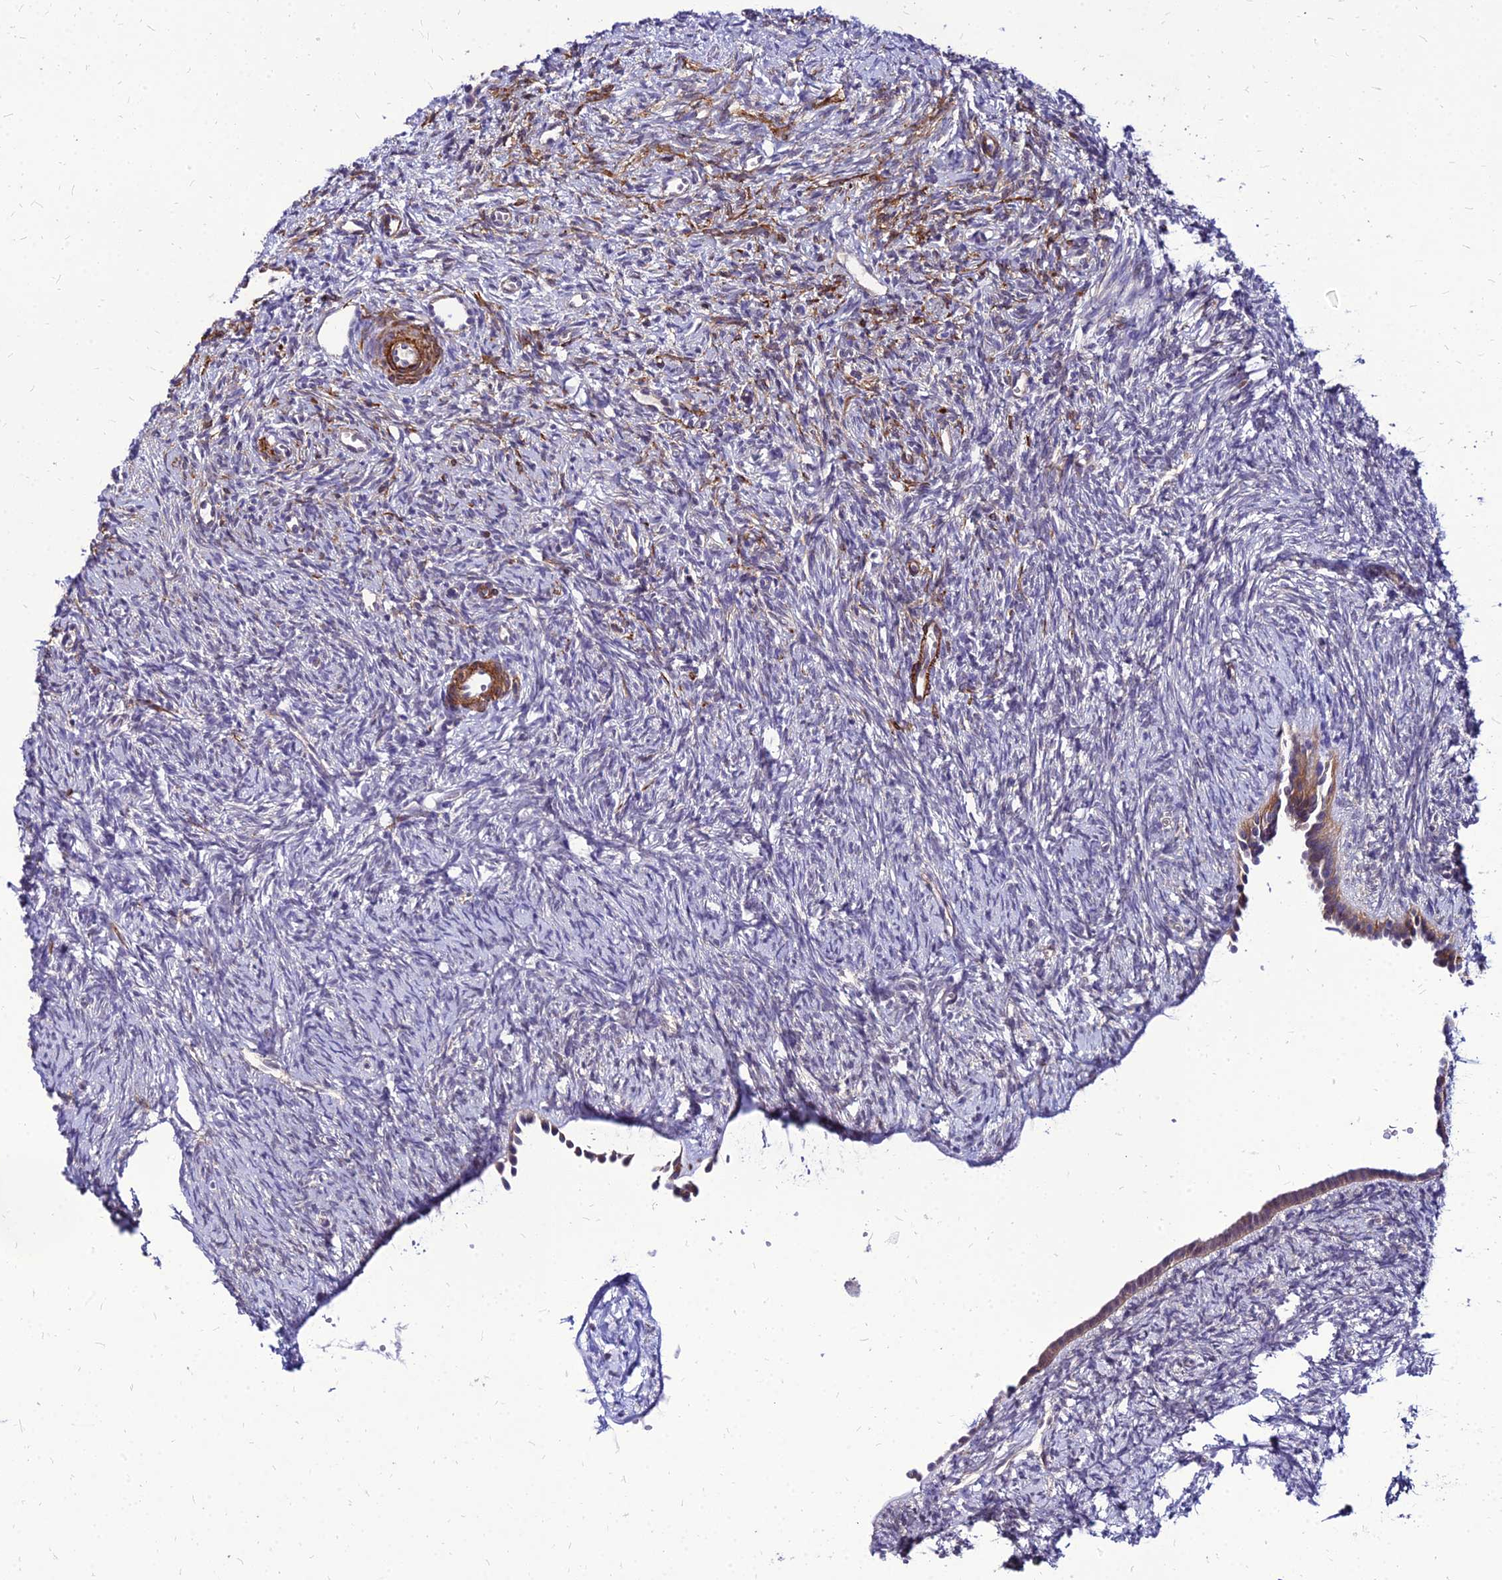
{"staining": {"intensity": "weak", "quantity": "<25%", "location": "cytoplasmic/membranous"}, "tissue": "ovary", "cell_type": "Ovarian stroma cells", "image_type": "normal", "snomed": [{"axis": "morphology", "description": "Normal tissue, NOS"}, {"axis": "topography", "description": "Ovary"}], "caption": "The image reveals no staining of ovarian stroma cells in normal ovary.", "gene": "YEATS2", "patient": {"sex": "female", "age": 51}}